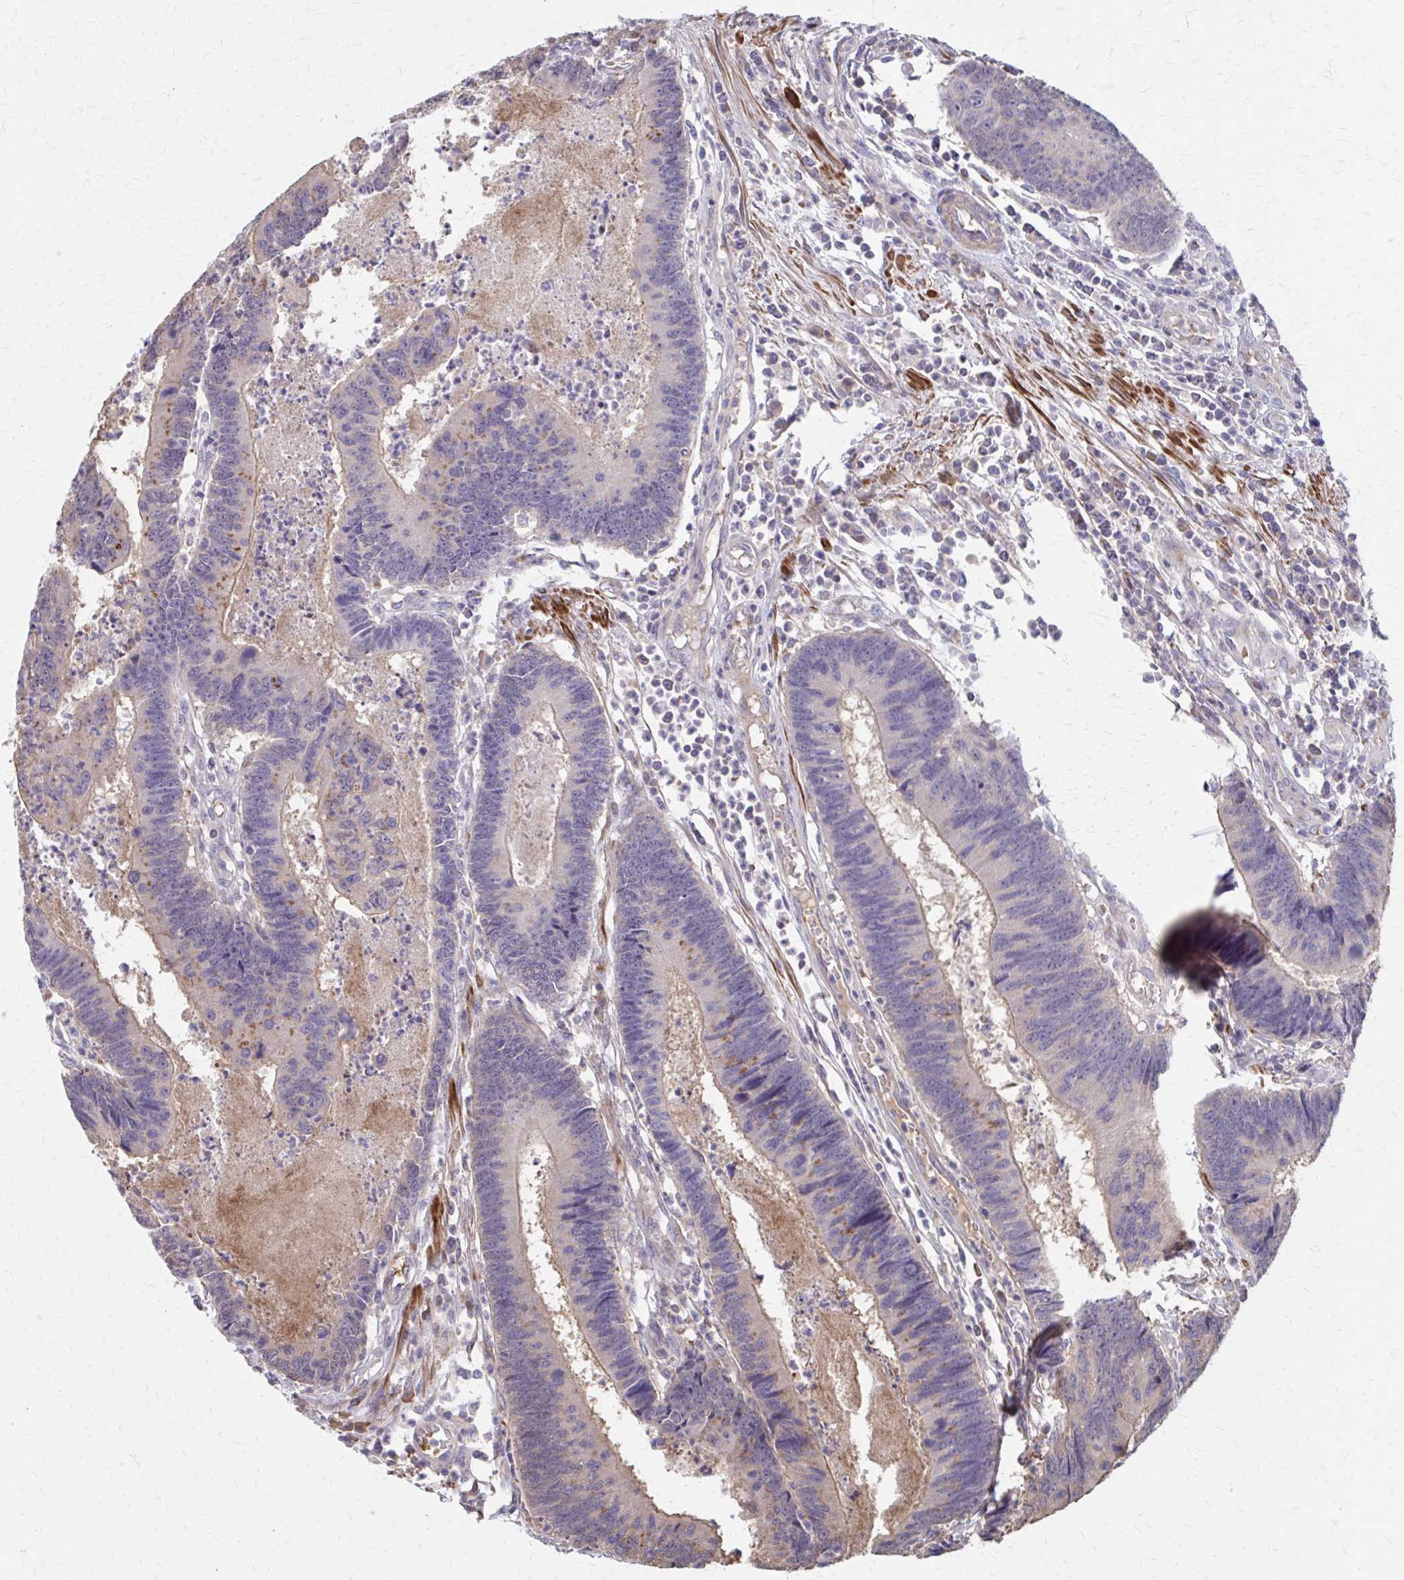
{"staining": {"intensity": "moderate", "quantity": "<25%", "location": "cytoplasmic/membranous"}, "tissue": "colorectal cancer", "cell_type": "Tumor cells", "image_type": "cancer", "snomed": [{"axis": "morphology", "description": "Adenocarcinoma, NOS"}, {"axis": "topography", "description": "Colon"}], "caption": "IHC (DAB) staining of colorectal cancer demonstrates moderate cytoplasmic/membranous protein positivity in about <25% of tumor cells.", "gene": "IFI44L", "patient": {"sex": "female", "age": 67}}